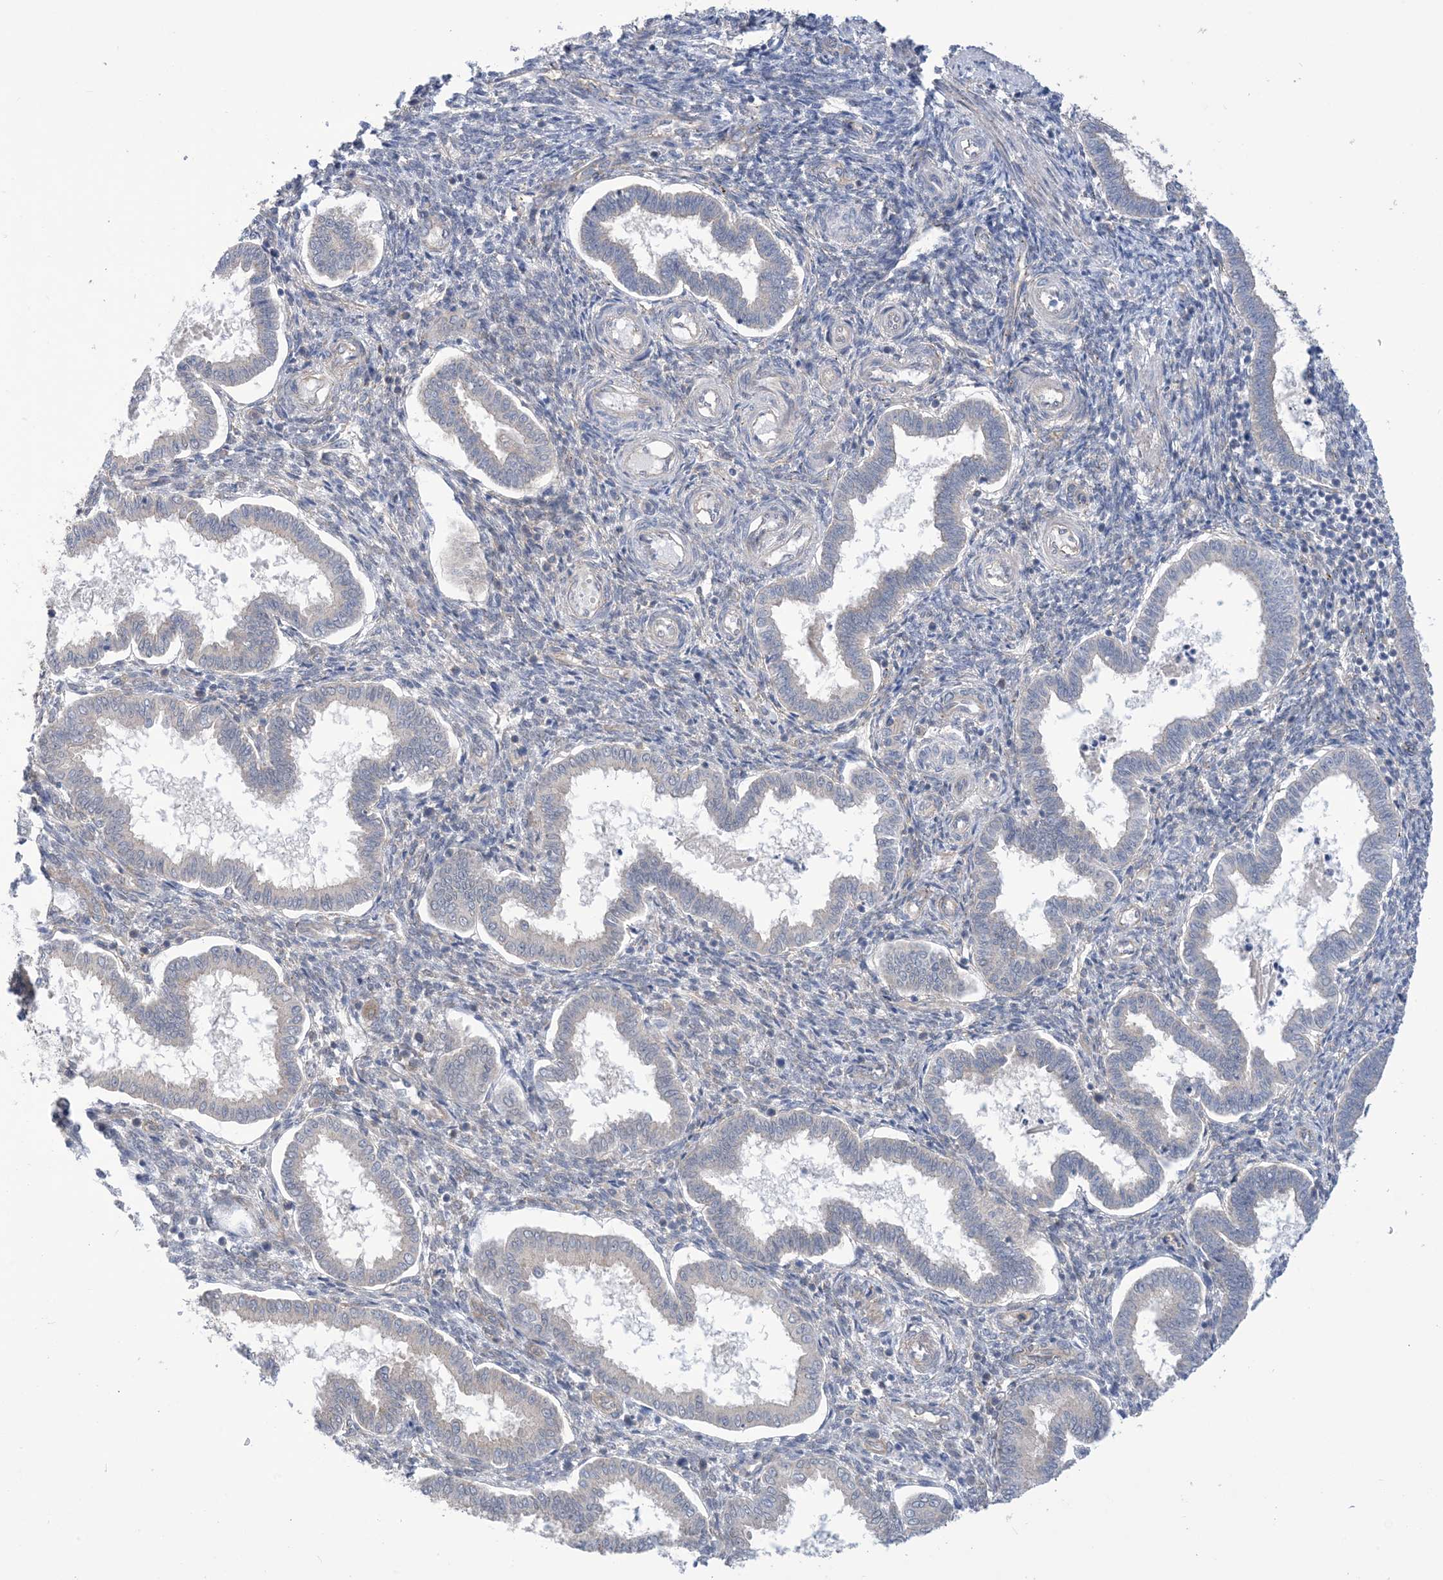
{"staining": {"intensity": "negative", "quantity": "none", "location": "none"}, "tissue": "endometrium", "cell_type": "Cells in endometrial stroma", "image_type": "normal", "snomed": [{"axis": "morphology", "description": "Normal tissue, NOS"}, {"axis": "topography", "description": "Endometrium"}], "caption": "Immunohistochemistry (IHC) micrograph of unremarkable endometrium: endometrium stained with DAB displays no significant protein staining in cells in endometrial stroma.", "gene": "EHBP1", "patient": {"sex": "female", "age": 24}}